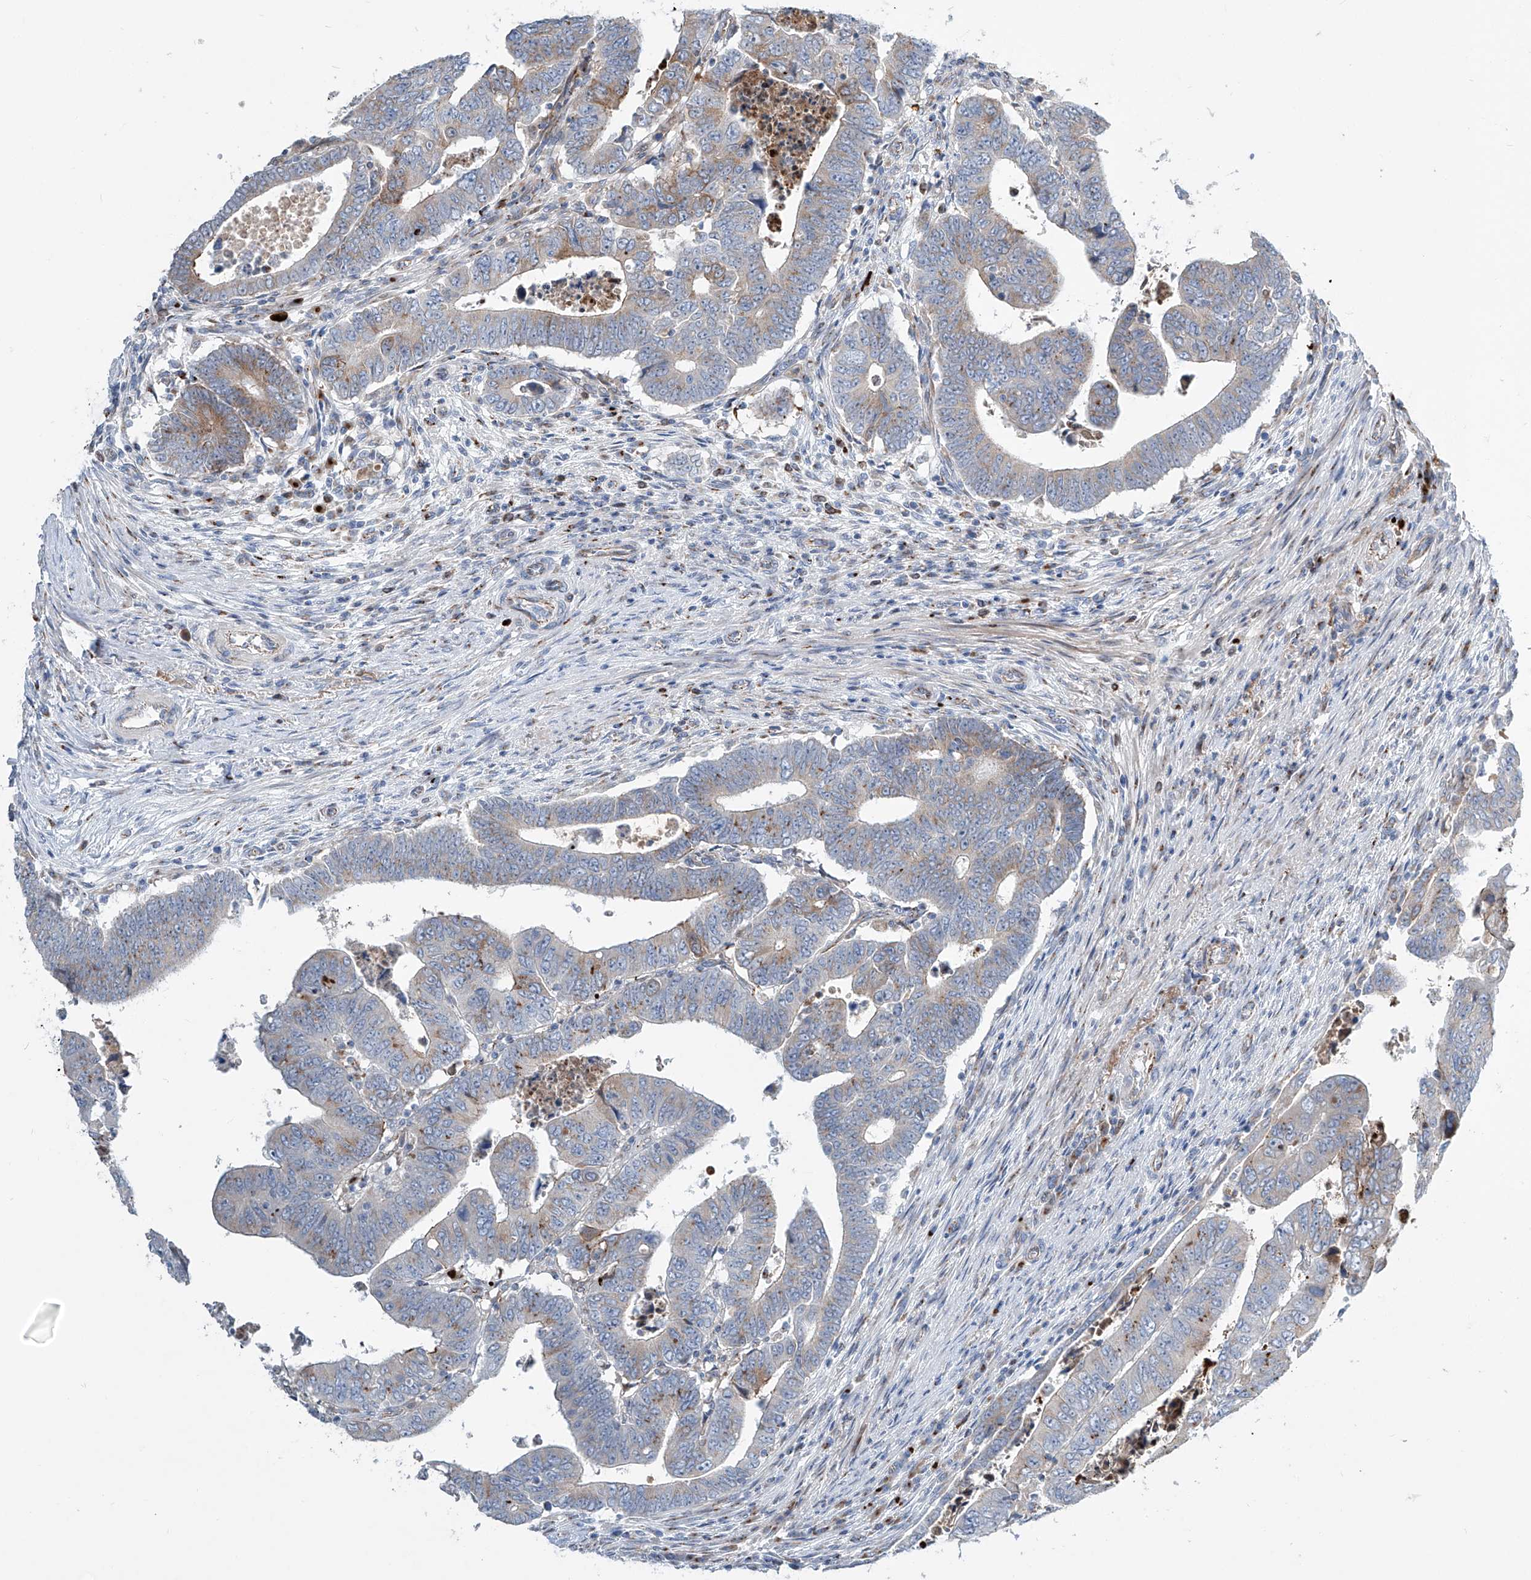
{"staining": {"intensity": "moderate", "quantity": "<25%", "location": "cytoplasmic/membranous"}, "tissue": "colorectal cancer", "cell_type": "Tumor cells", "image_type": "cancer", "snomed": [{"axis": "morphology", "description": "Normal tissue, NOS"}, {"axis": "morphology", "description": "Adenocarcinoma, NOS"}, {"axis": "topography", "description": "Rectum"}], "caption": "High-magnification brightfield microscopy of colorectal adenocarcinoma stained with DAB (3,3'-diaminobenzidine) (brown) and counterstained with hematoxylin (blue). tumor cells exhibit moderate cytoplasmic/membranous positivity is identified in about<25% of cells.", "gene": "CDH5", "patient": {"sex": "female", "age": 65}}